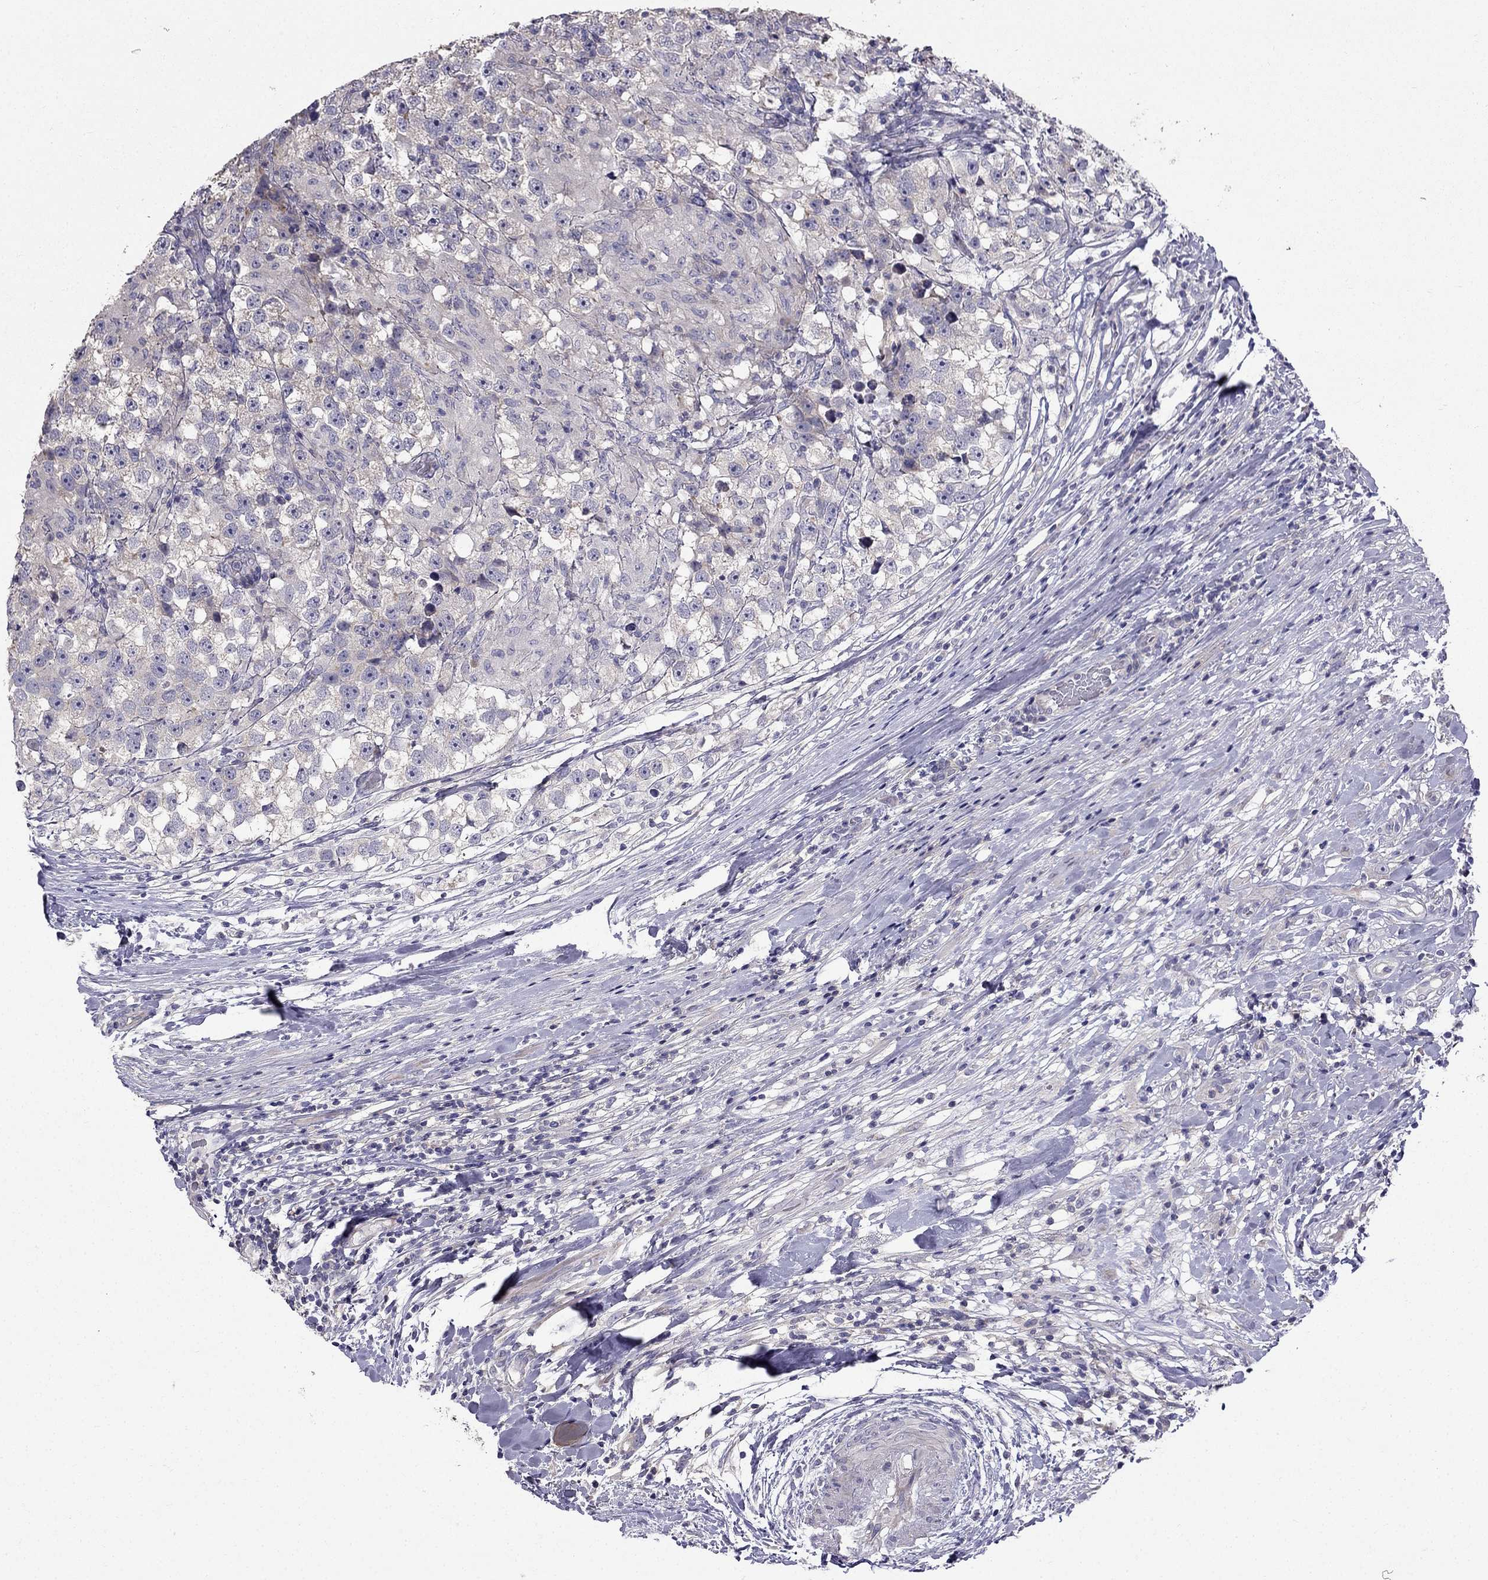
{"staining": {"intensity": "negative", "quantity": "none", "location": "none"}, "tissue": "testis cancer", "cell_type": "Tumor cells", "image_type": "cancer", "snomed": [{"axis": "morphology", "description": "Seminoma, NOS"}, {"axis": "topography", "description": "Testis"}], "caption": "Testis cancer (seminoma) was stained to show a protein in brown. There is no significant positivity in tumor cells.", "gene": "AS3MT", "patient": {"sex": "male", "age": 46}}